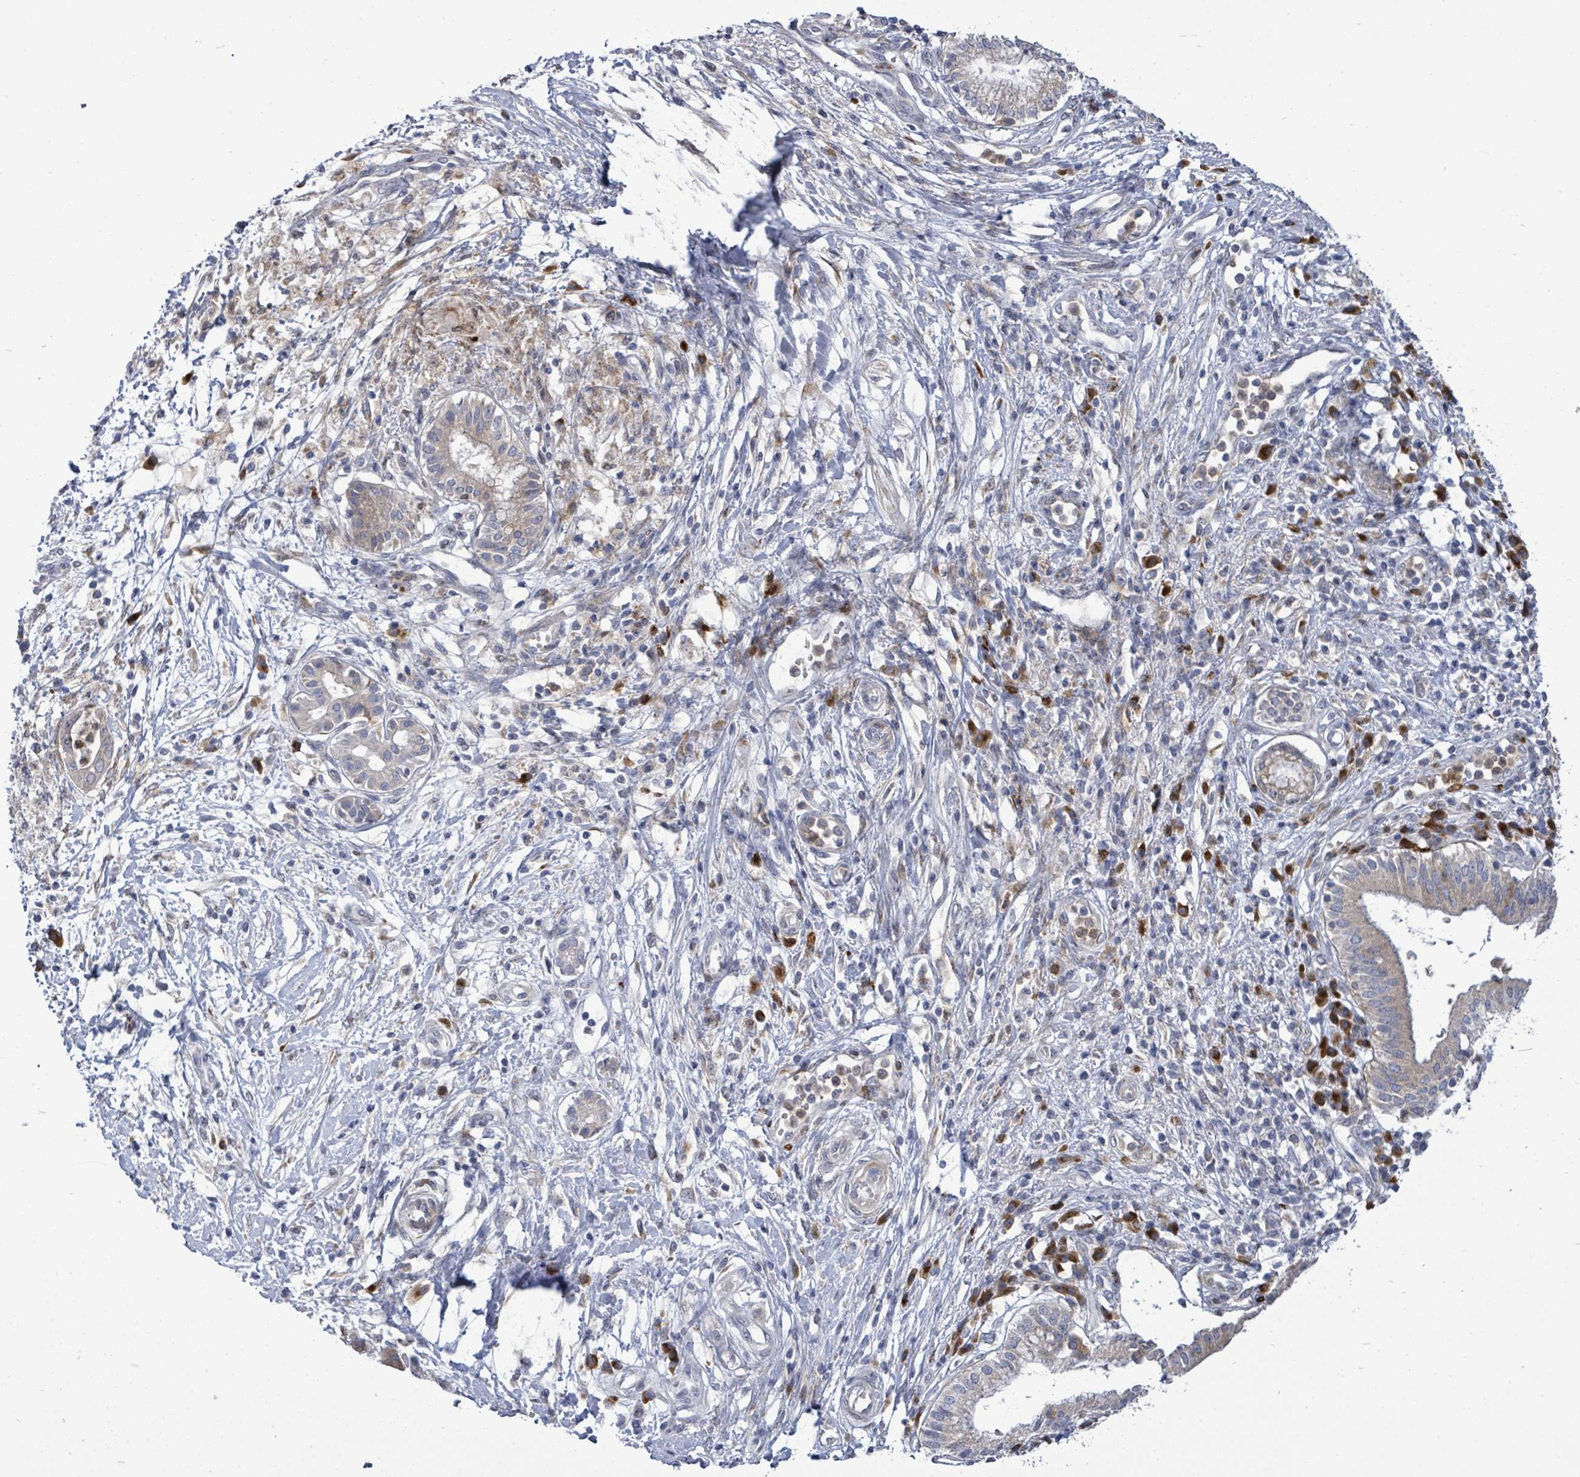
{"staining": {"intensity": "weak", "quantity": "<25%", "location": "cytoplasmic/membranous"}, "tissue": "pancreatic cancer", "cell_type": "Tumor cells", "image_type": "cancer", "snomed": [{"axis": "morphology", "description": "Adenocarcinoma, NOS"}, {"axis": "topography", "description": "Pancreas"}], "caption": "Pancreatic adenocarcinoma stained for a protein using immunohistochemistry (IHC) shows no positivity tumor cells.", "gene": "SAR1A", "patient": {"sex": "male", "age": 68}}